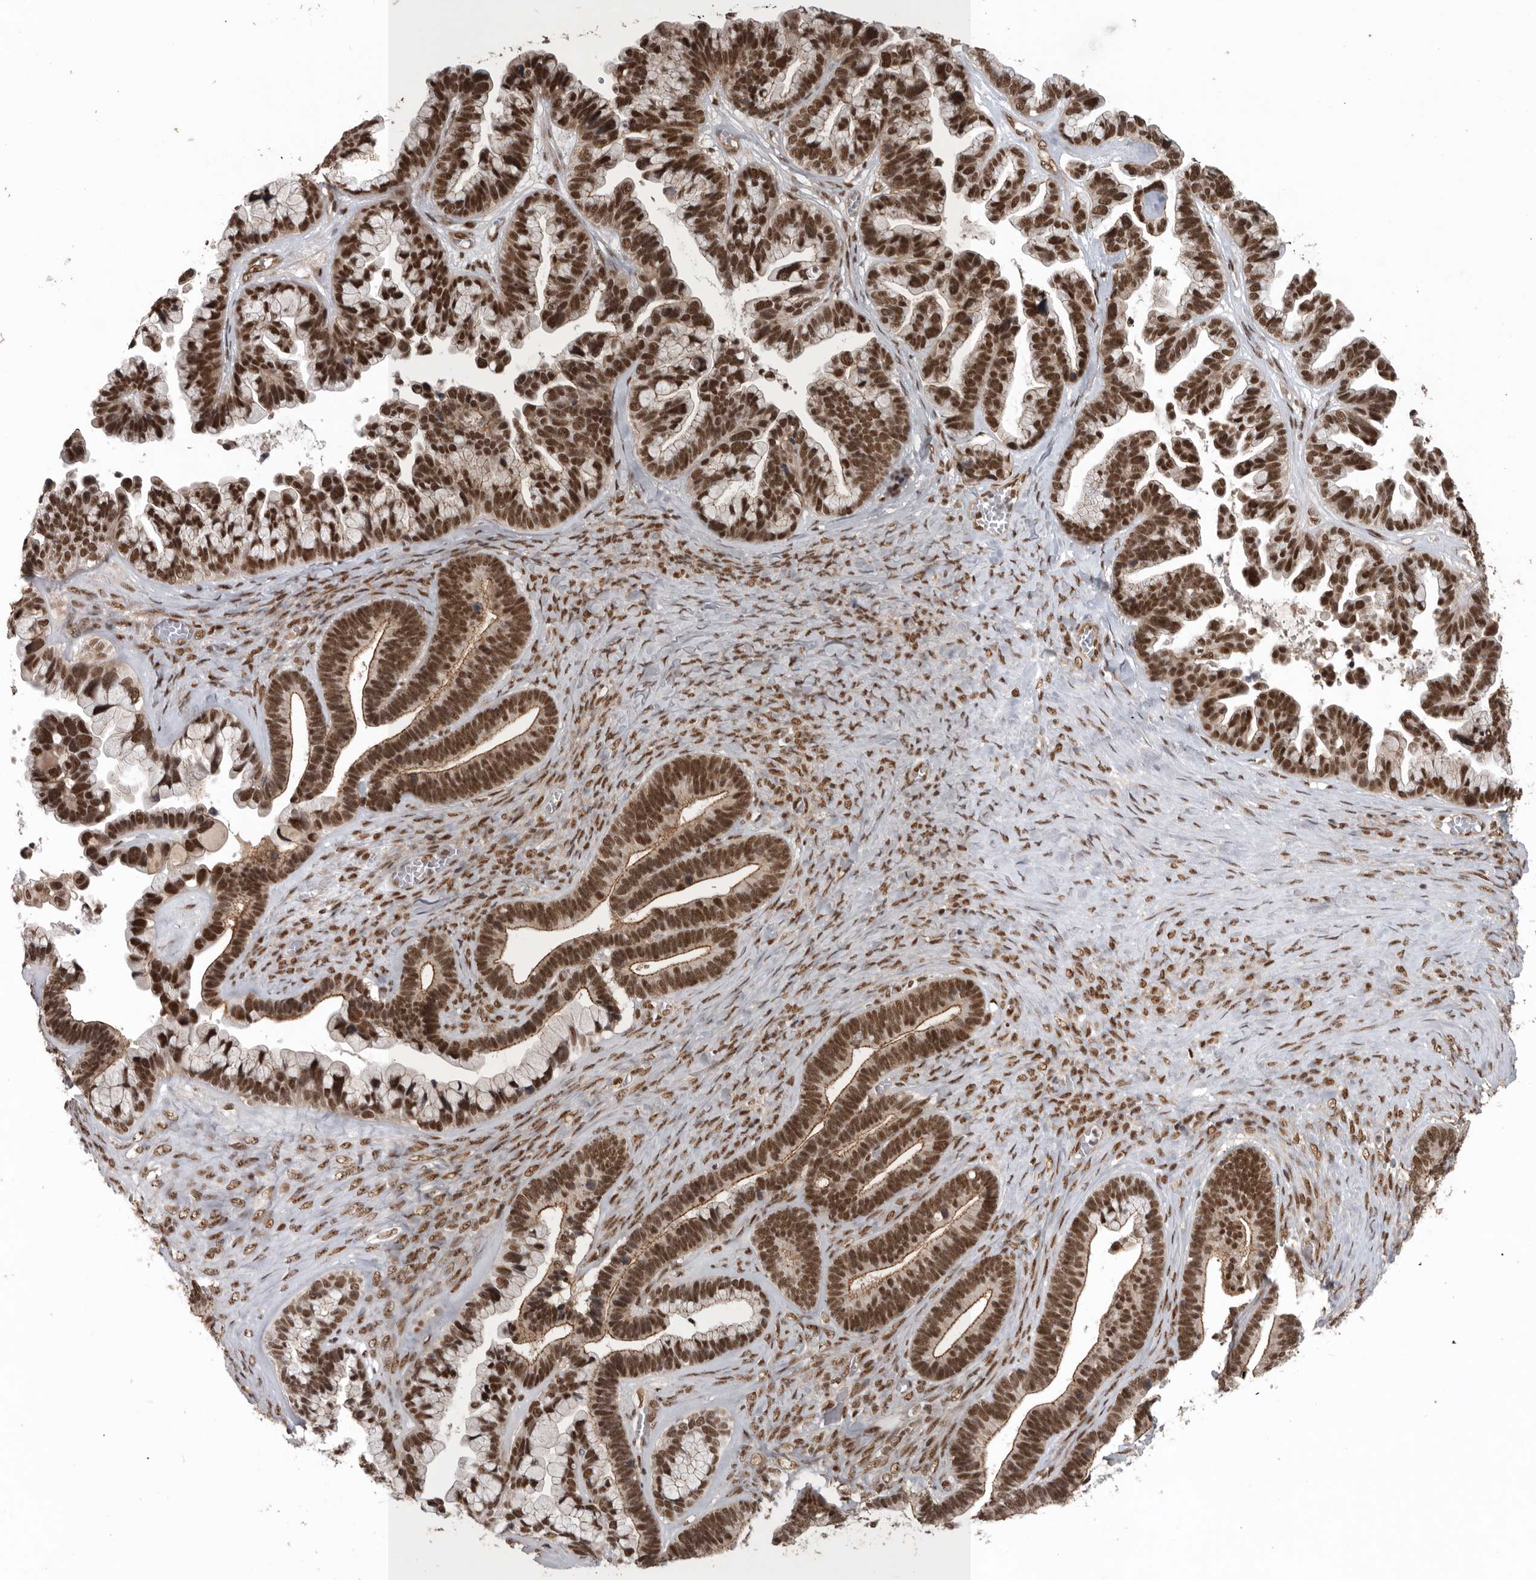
{"staining": {"intensity": "strong", "quantity": ">75%", "location": "nuclear"}, "tissue": "ovarian cancer", "cell_type": "Tumor cells", "image_type": "cancer", "snomed": [{"axis": "morphology", "description": "Cystadenocarcinoma, serous, NOS"}, {"axis": "topography", "description": "Ovary"}], "caption": "Immunohistochemistry staining of ovarian cancer, which shows high levels of strong nuclear expression in approximately >75% of tumor cells indicating strong nuclear protein staining. The staining was performed using DAB (3,3'-diaminobenzidine) (brown) for protein detection and nuclei were counterstained in hematoxylin (blue).", "gene": "CBLL1", "patient": {"sex": "female", "age": 56}}